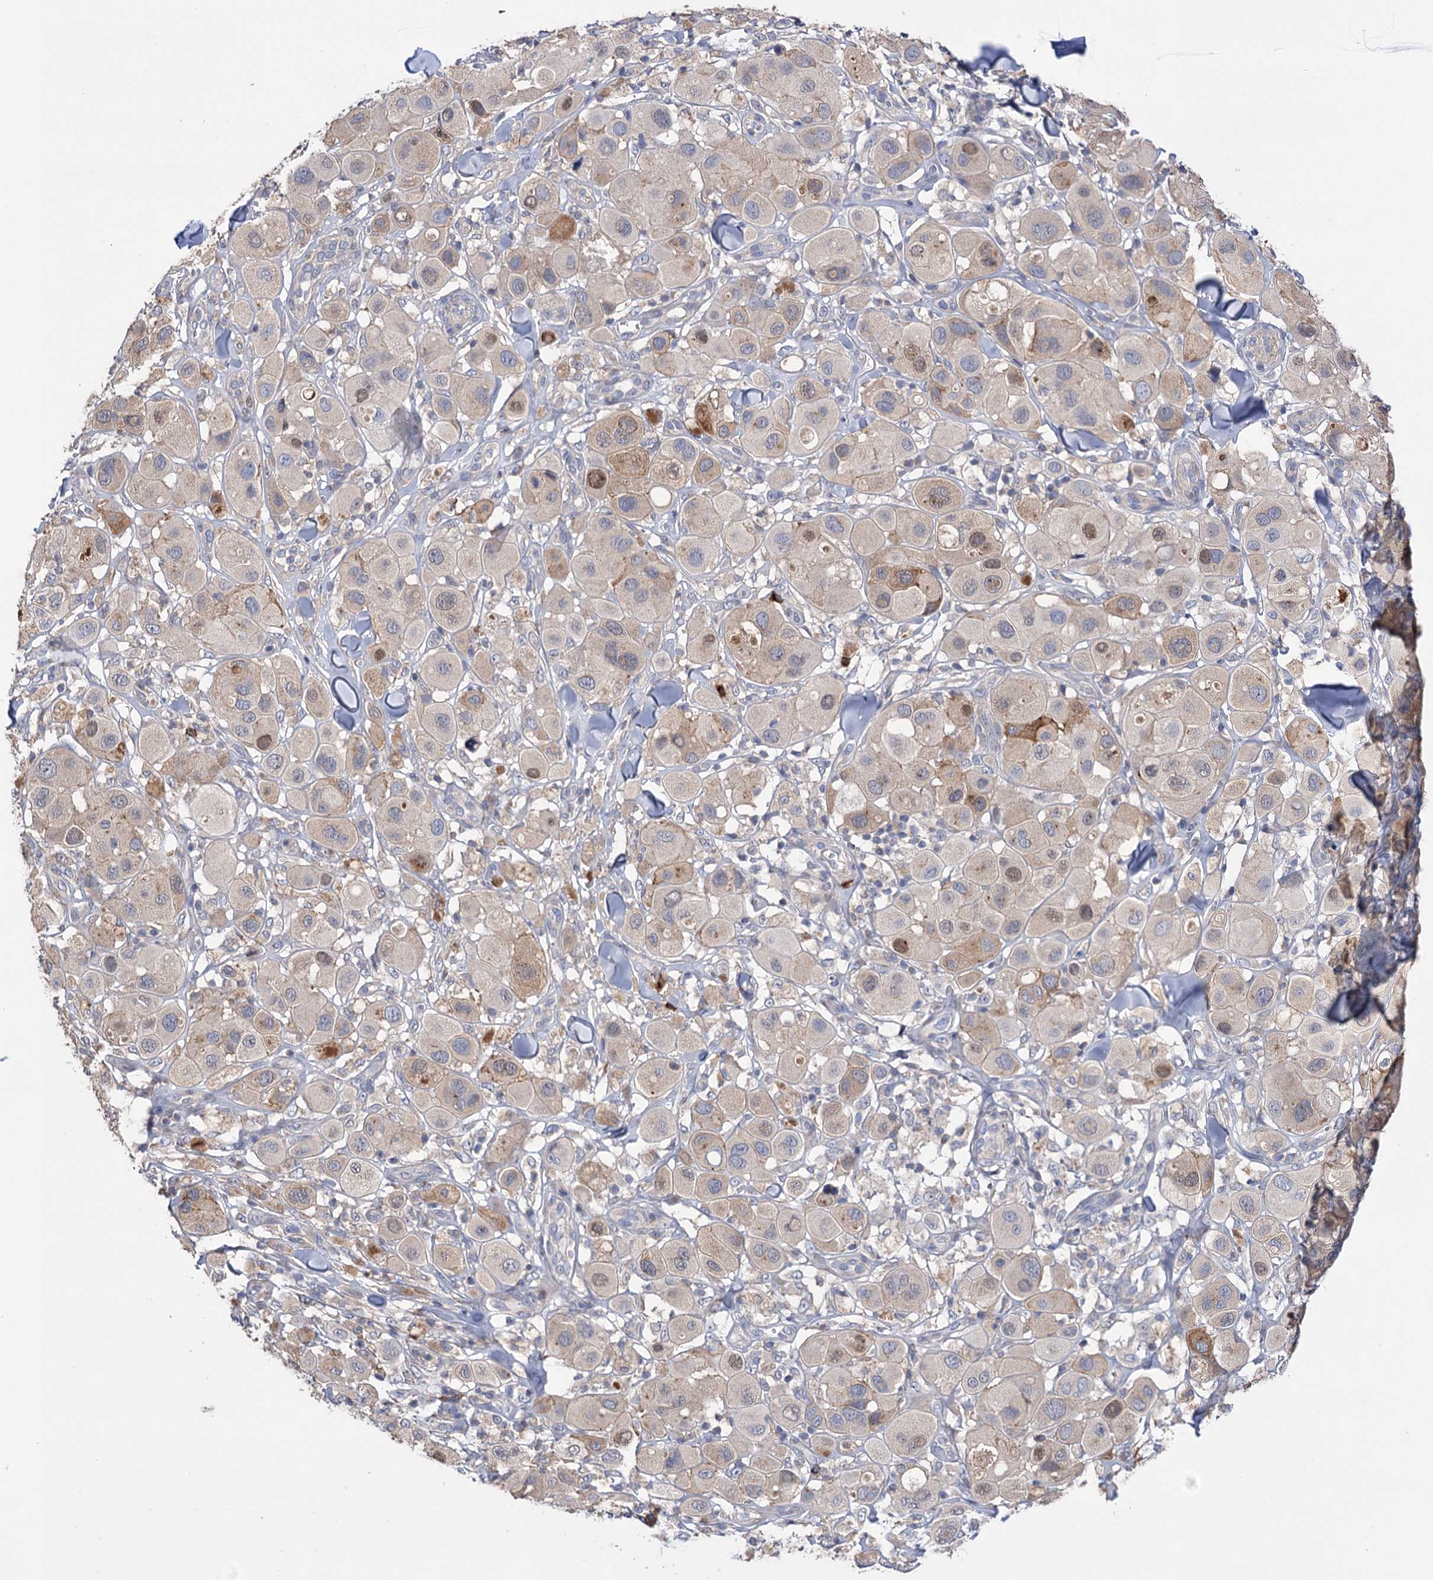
{"staining": {"intensity": "weak", "quantity": "<25%", "location": "cytoplasmic/membranous"}, "tissue": "melanoma", "cell_type": "Tumor cells", "image_type": "cancer", "snomed": [{"axis": "morphology", "description": "Malignant melanoma, Metastatic site"}, {"axis": "topography", "description": "Skin"}], "caption": "Tumor cells show no significant protein staining in melanoma.", "gene": "BBS4", "patient": {"sex": "male", "age": 41}}